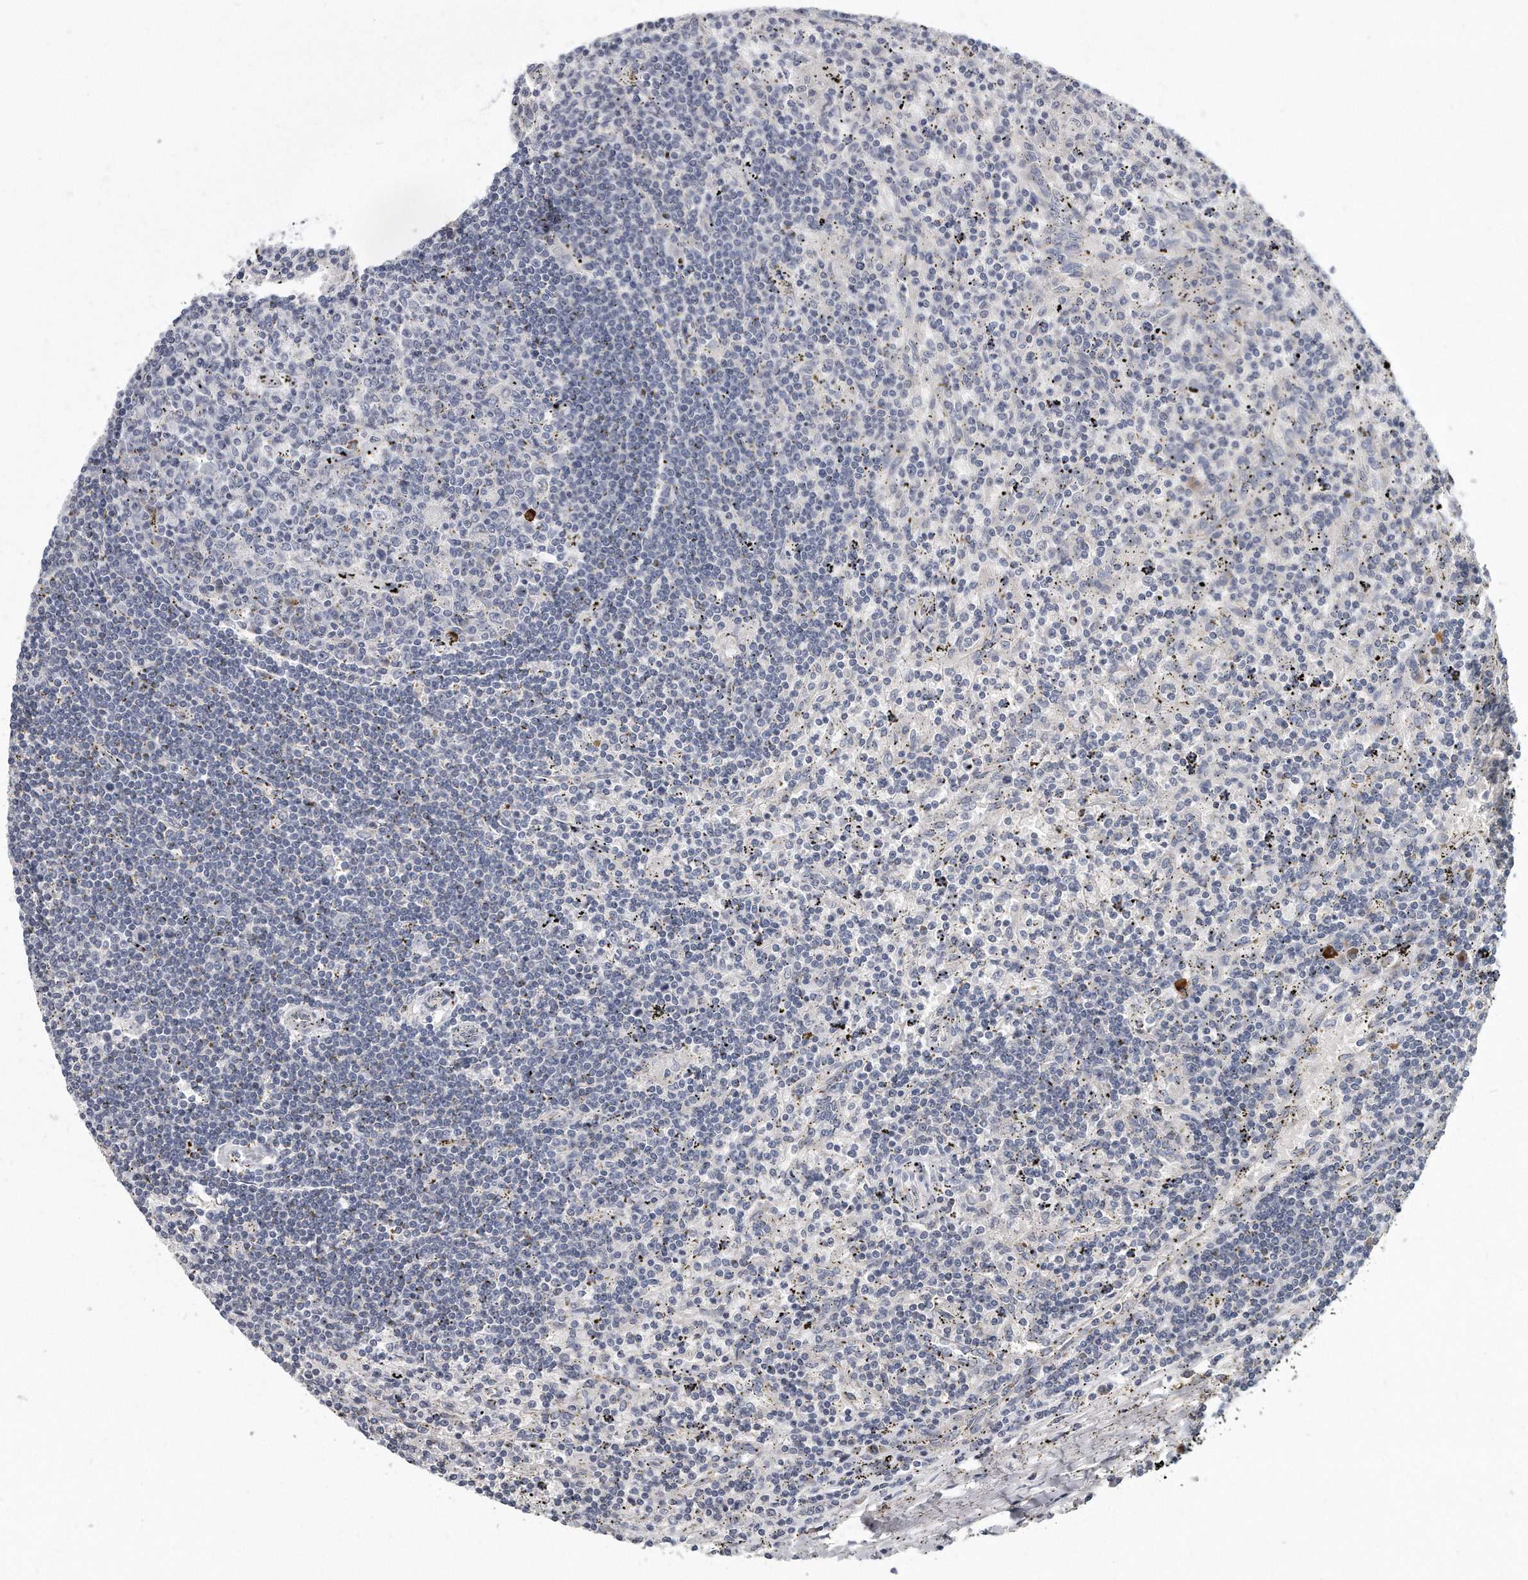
{"staining": {"intensity": "negative", "quantity": "none", "location": "none"}, "tissue": "lymphoma", "cell_type": "Tumor cells", "image_type": "cancer", "snomed": [{"axis": "morphology", "description": "Malignant lymphoma, non-Hodgkin's type, Low grade"}, {"axis": "topography", "description": "Spleen"}], "caption": "Immunohistochemistry image of human malignant lymphoma, non-Hodgkin's type (low-grade) stained for a protein (brown), which displays no positivity in tumor cells.", "gene": "PLEKHA6", "patient": {"sex": "male", "age": 76}}